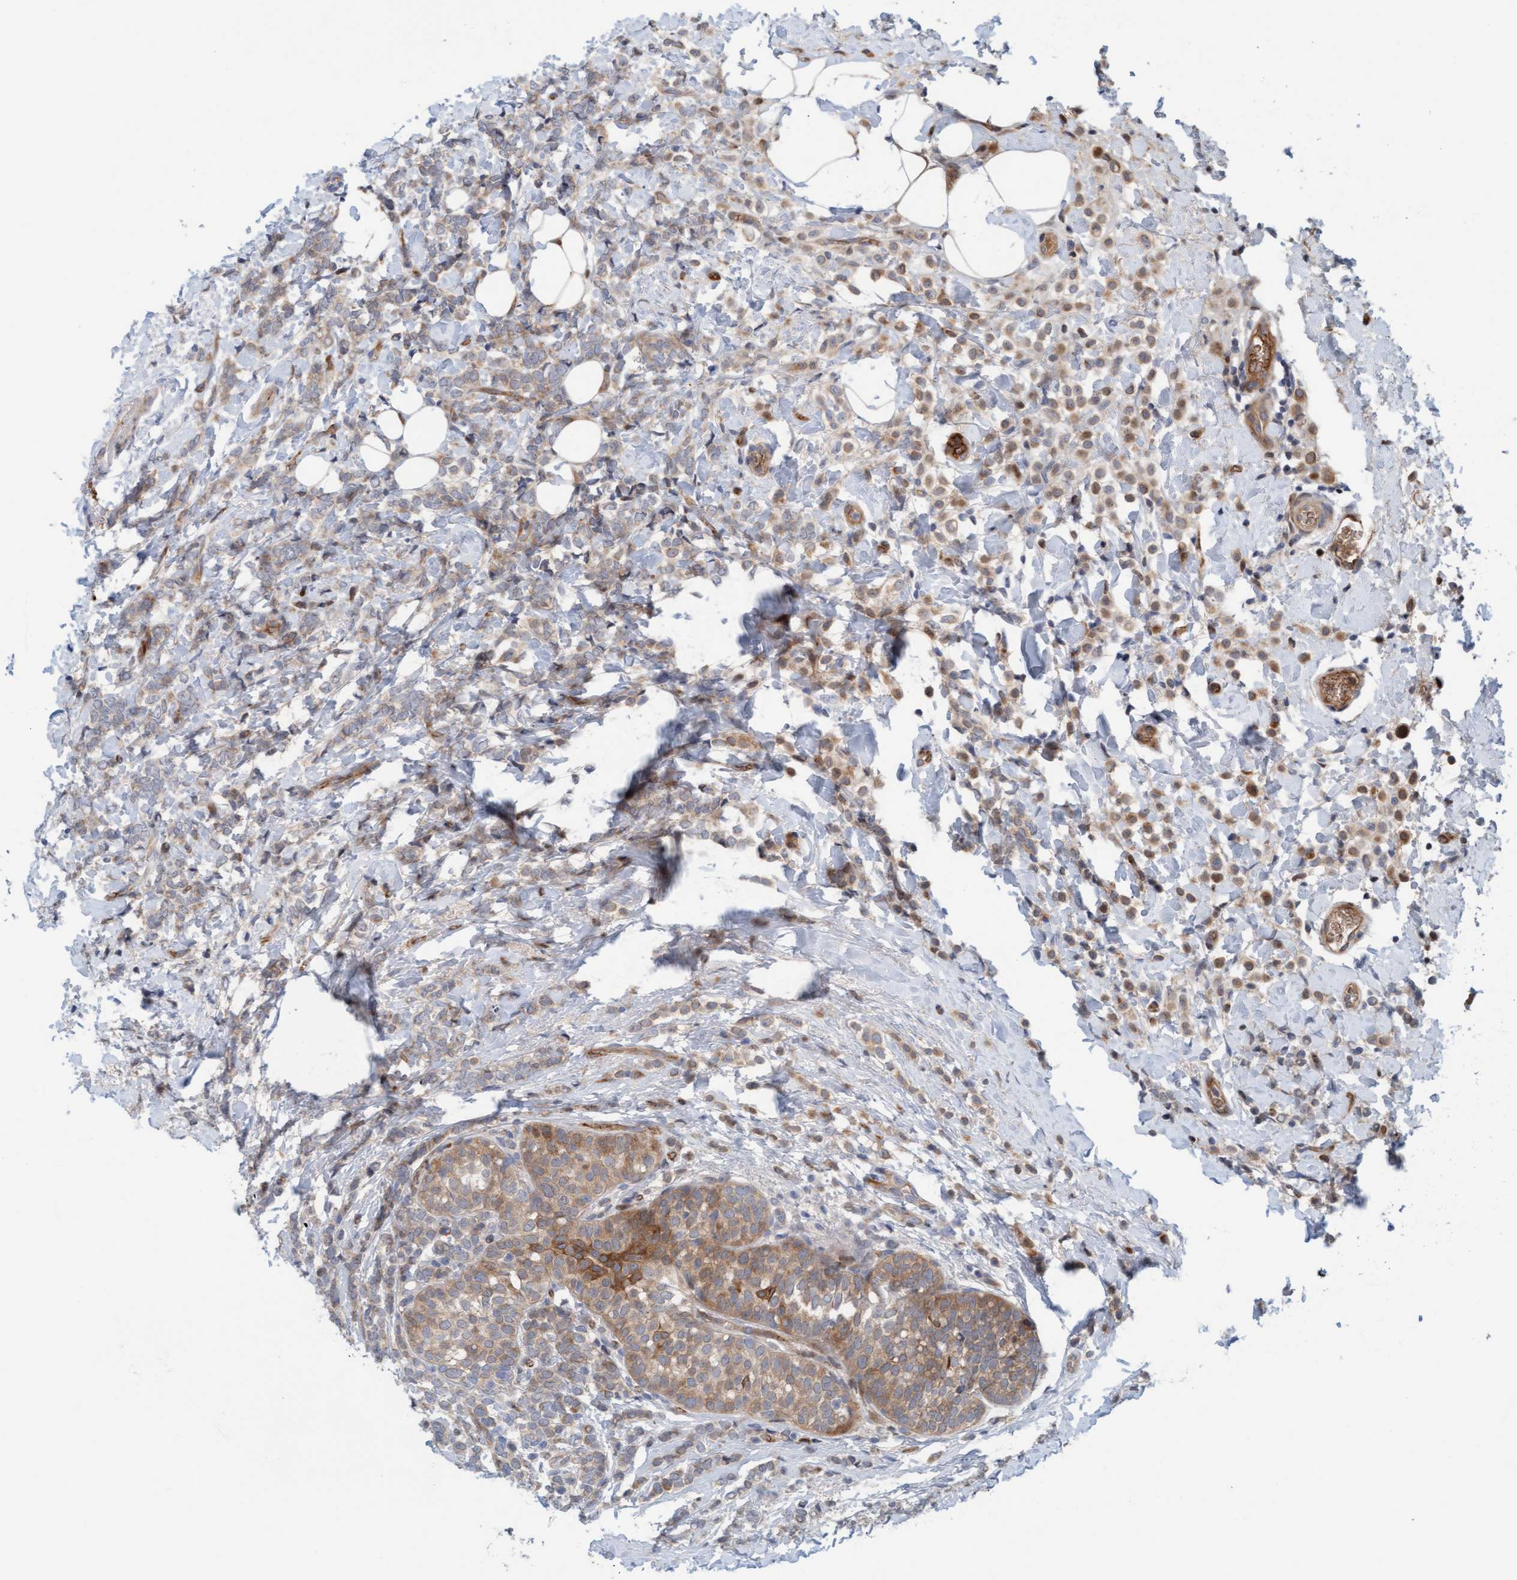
{"staining": {"intensity": "moderate", "quantity": ">75%", "location": "cytoplasmic/membranous"}, "tissue": "breast cancer", "cell_type": "Tumor cells", "image_type": "cancer", "snomed": [{"axis": "morphology", "description": "Lobular carcinoma"}, {"axis": "topography", "description": "Breast"}], "caption": "Immunohistochemistry (IHC) staining of breast lobular carcinoma, which shows medium levels of moderate cytoplasmic/membranous expression in about >75% of tumor cells indicating moderate cytoplasmic/membranous protein expression. The staining was performed using DAB (brown) for protein detection and nuclei were counterstained in hematoxylin (blue).", "gene": "EIF4EBP1", "patient": {"sex": "female", "age": 50}}